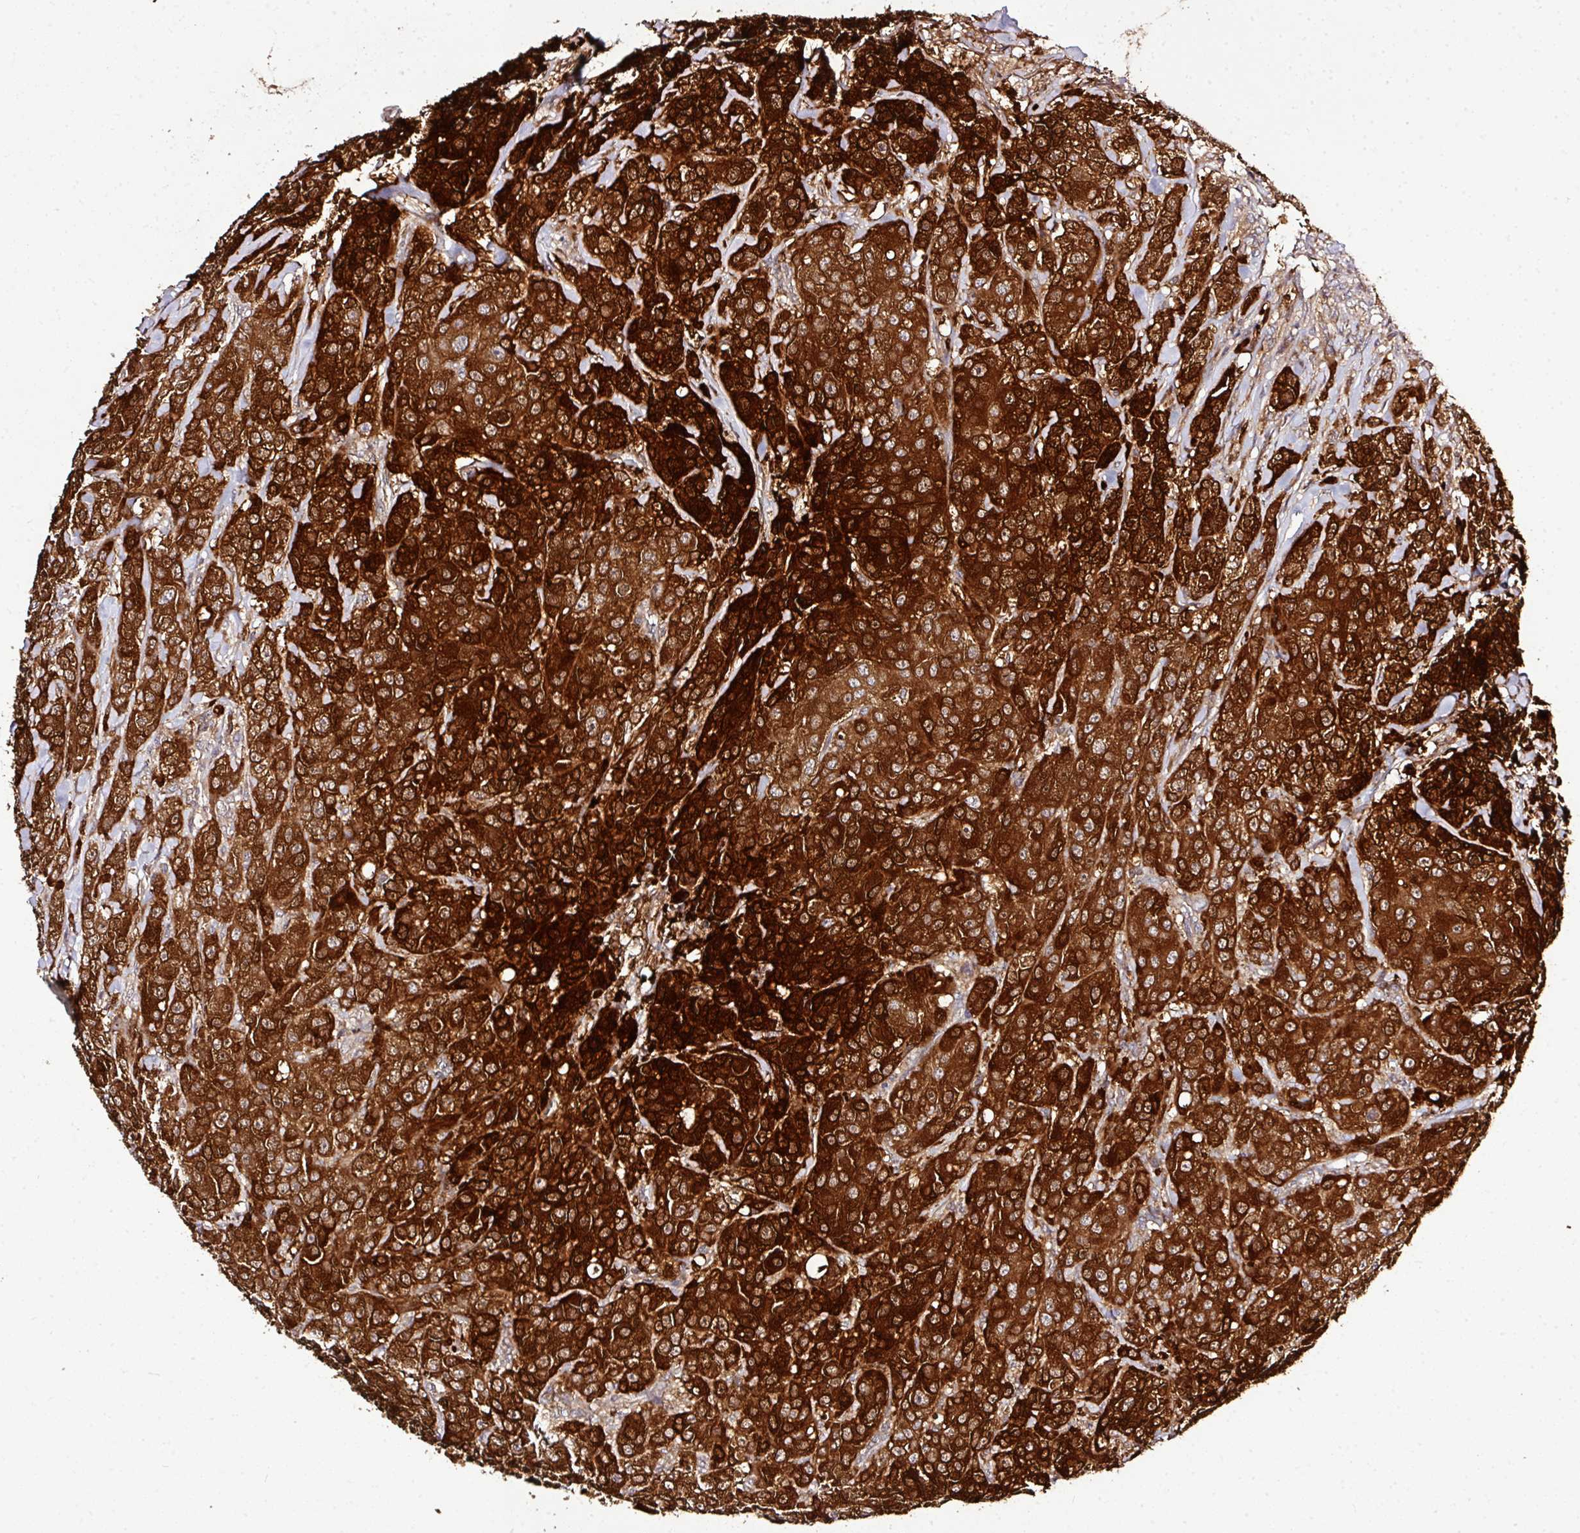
{"staining": {"intensity": "strong", "quantity": ">75%", "location": "cytoplasmic/membranous"}, "tissue": "breast cancer", "cell_type": "Tumor cells", "image_type": "cancer", "snomed": [{"axis": "morphology", "description": "Duct carcinoma"}, {"axis": "topography", "description": "Breast"}], "caption": "Strong cytoplasmic/membranous protein expression is appreciated in about >75% of tumor cells in breast cancer. Using DAB (brown) and hematoxylin (blue) stains, captured at high magnification using brightfield microscopy.", "gene": "TMEM107", "patient": {"sex": "female", "age": 43}}